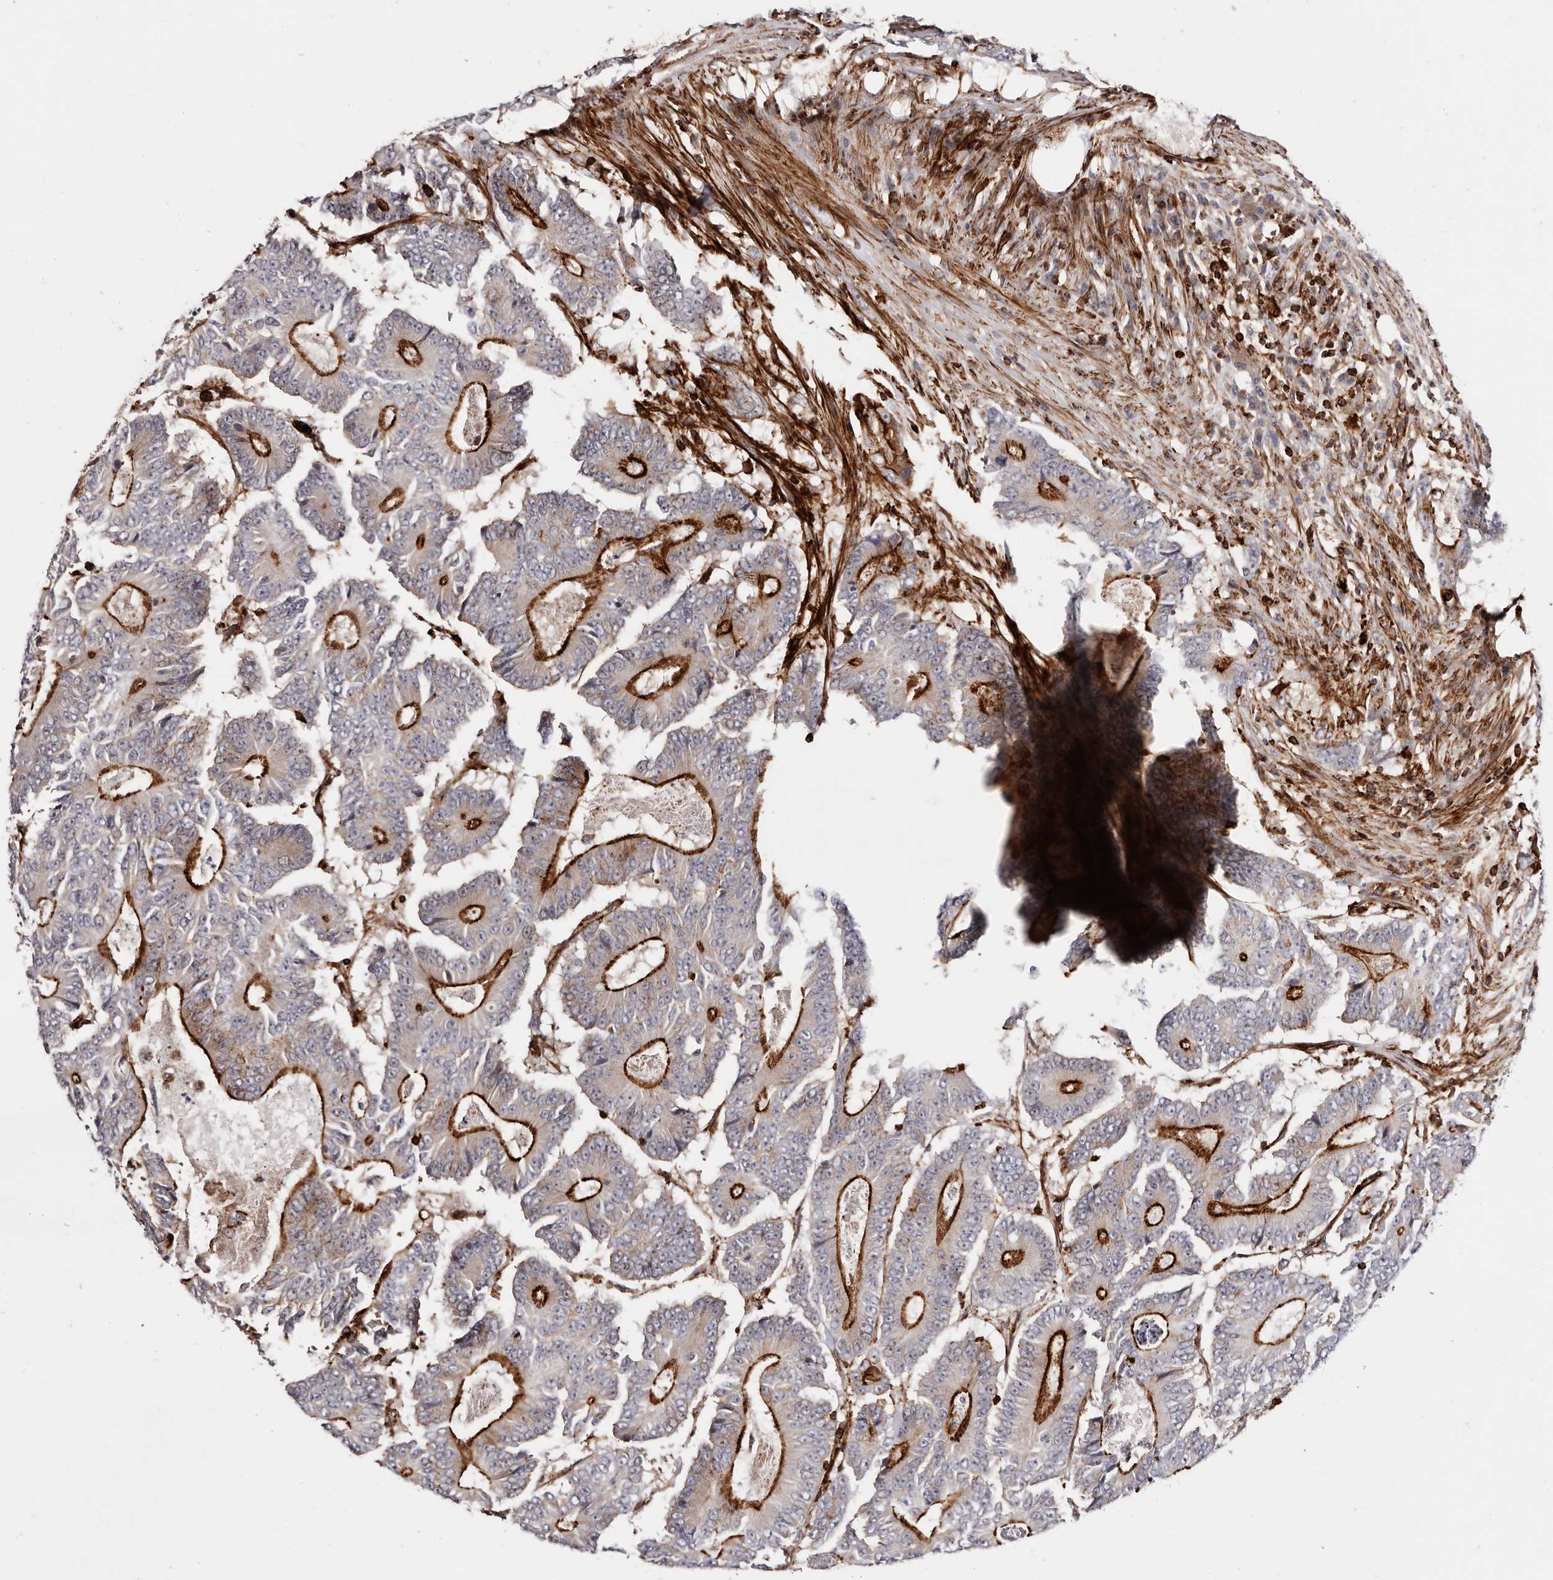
{"staining": {"intensity": "strong", "quantity": "25%-75%", "location": "cytoplasmic/membranous"}, "tissue": "colorectal cancer", "cell_type": "Tumor cells", "image_type": "cancer", "snomed": [{"axis": "morphology", "description": "Adenocarcinoma, NOS"}, {"axis": "topography", "description": "Colon"}], "caption": "A high amount of strong cytoplasmic/membranous positivity is identified in about 25%-75% of tumor cells in colorectal adenocarcinoma tissue.", "gene": "PTPN22", "patient": {"sex": "male", "age": 83}}